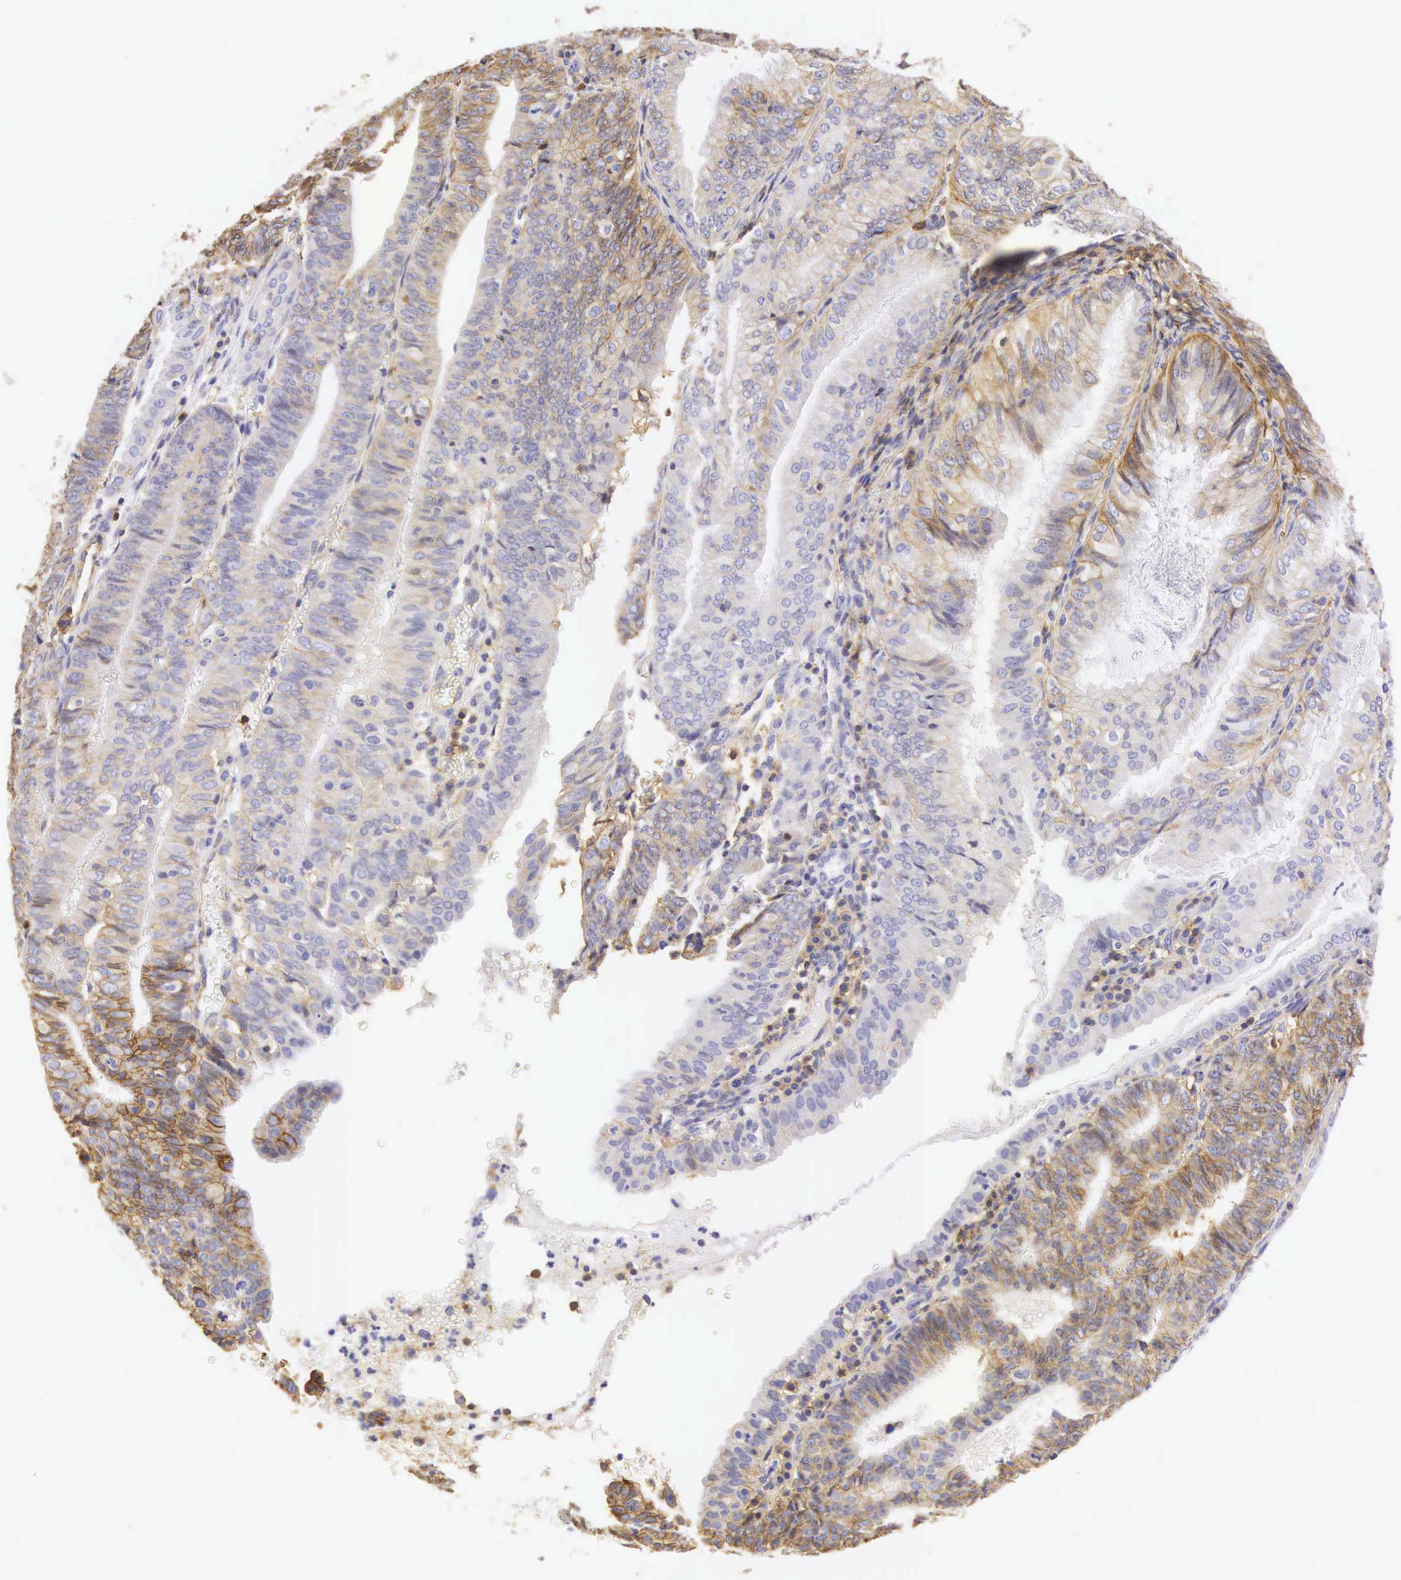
{"staining": {"intensity": "moderate", "quantity": "25%-75%", "location": "cytoplasmic/membranous"}, "tissue": "endometrial cancer", "cell_type": "Tumor cells", "image_type": "cancer", "snomed": [{"axis": "morphology", "description": "Adenocarcinoma, NOS"}, {"axis": "topography", "description": "Endometrium"}], "caption": "IHC photomicrograph of neoplastic tissue: human adenocarcinoma (endometrial) stained using immunohistochemistry (IHC) shows medium levels of moderate protein expression localized specifically in the cytoplasmic/membranous of tumor cells, appearing as a cytoplasmic/membranous brown color.", "gene": "CD99", "patient": {"sex": "female", "age": 66}}